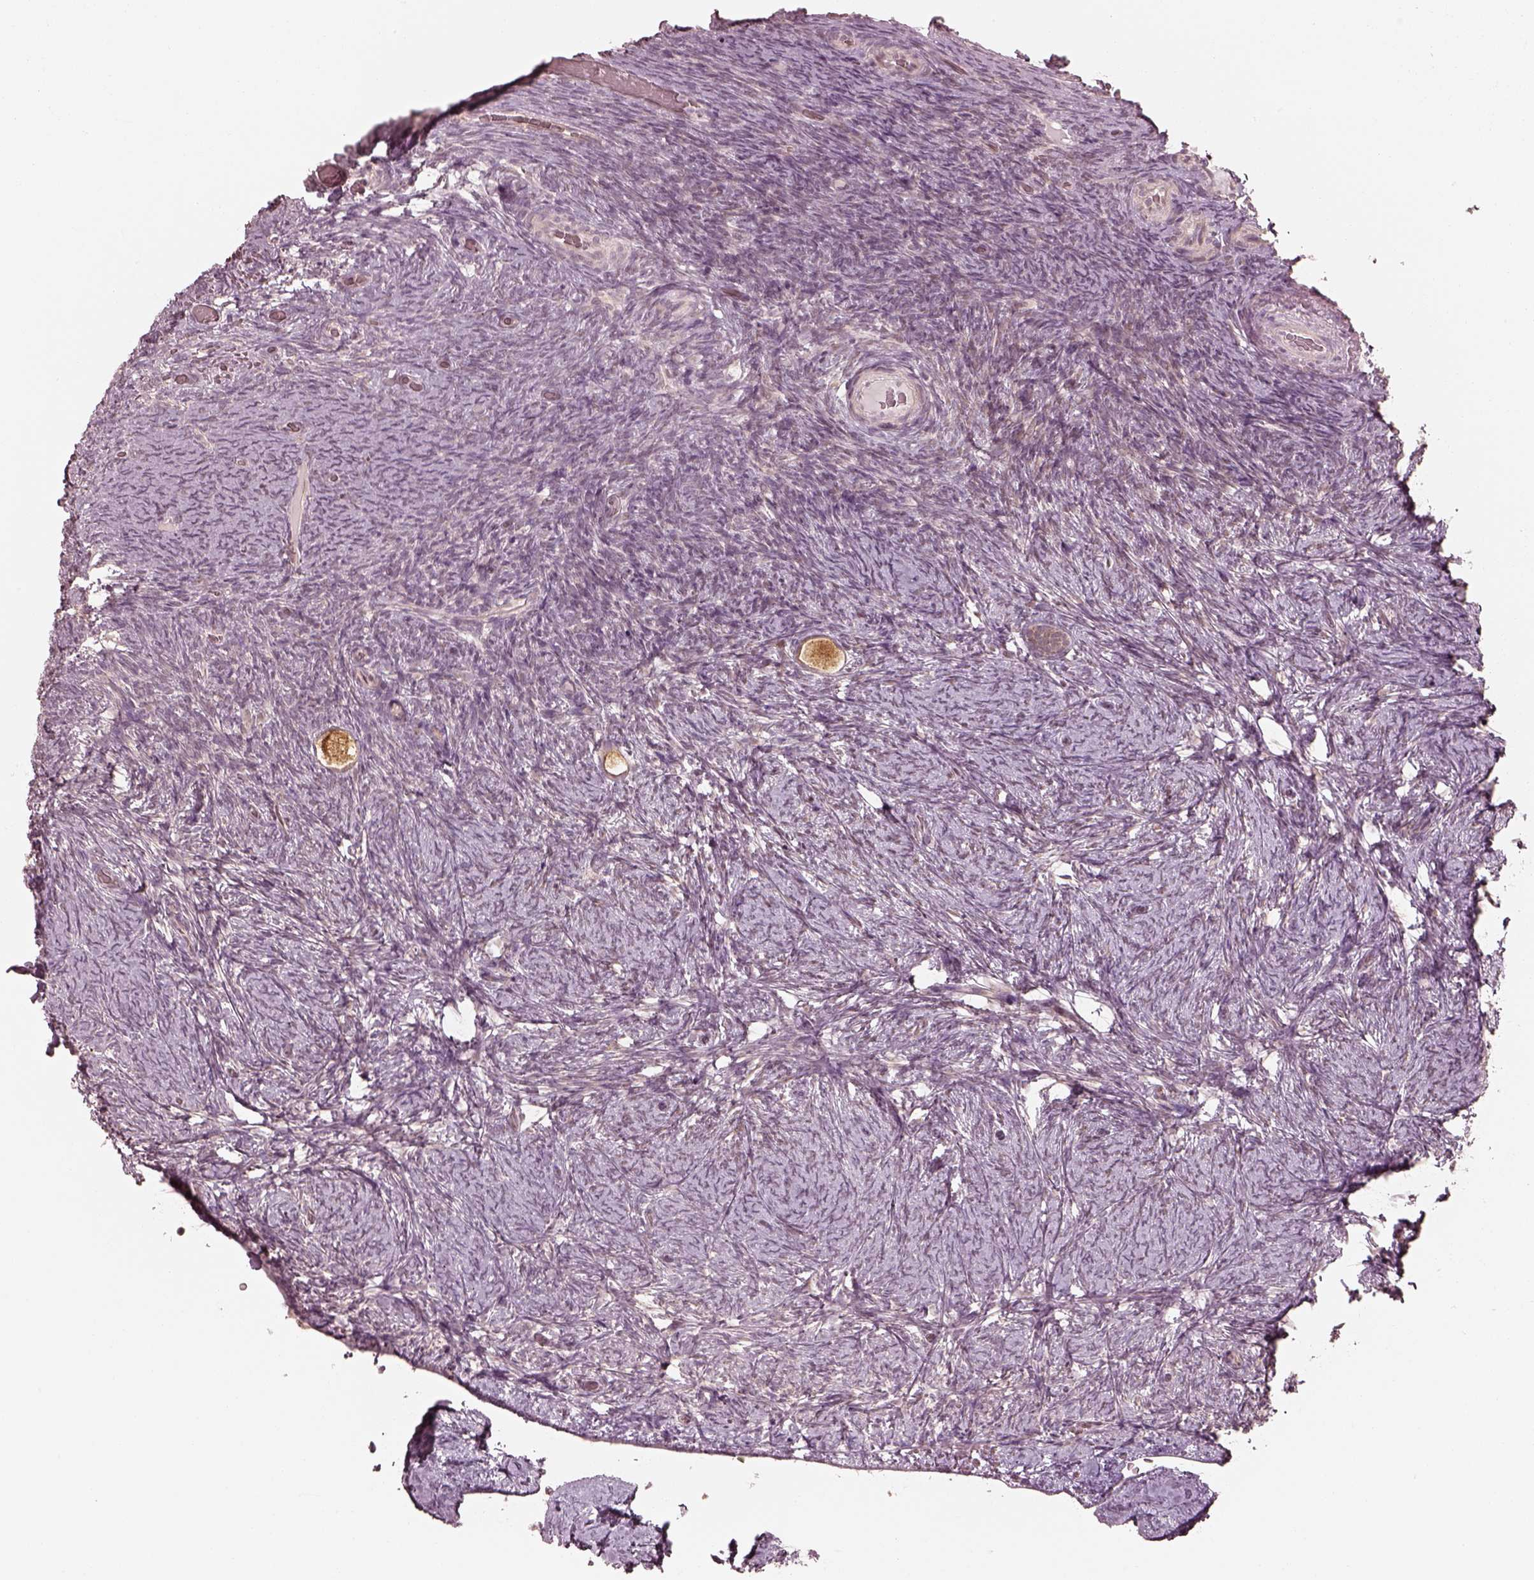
{"staining": {"intensity": "moderate", "quantity": "25%-75%", "location": "cytoplasmic/membranous"}, "tissue": "ovary", "cell_type": "Follicle cells", "image_type": "normal", "snomed": [{"axis": "morphology", "description": "Normal tissue, NOS"}, {"axis": "topography", "description": "Ovary"}], "caption": "Immunohistochemistry (IHC) photomicrograph of unremarkable ovary: ovary stained using IHC shows medium levels of moderate protein expression localized specifically in the cytoplasmic/membranous of follicle cells, appearing as a cytoplasmic/membranous brown color.", "gene": "IQCB1", "patient": {"sex": "female", "age": 34}}